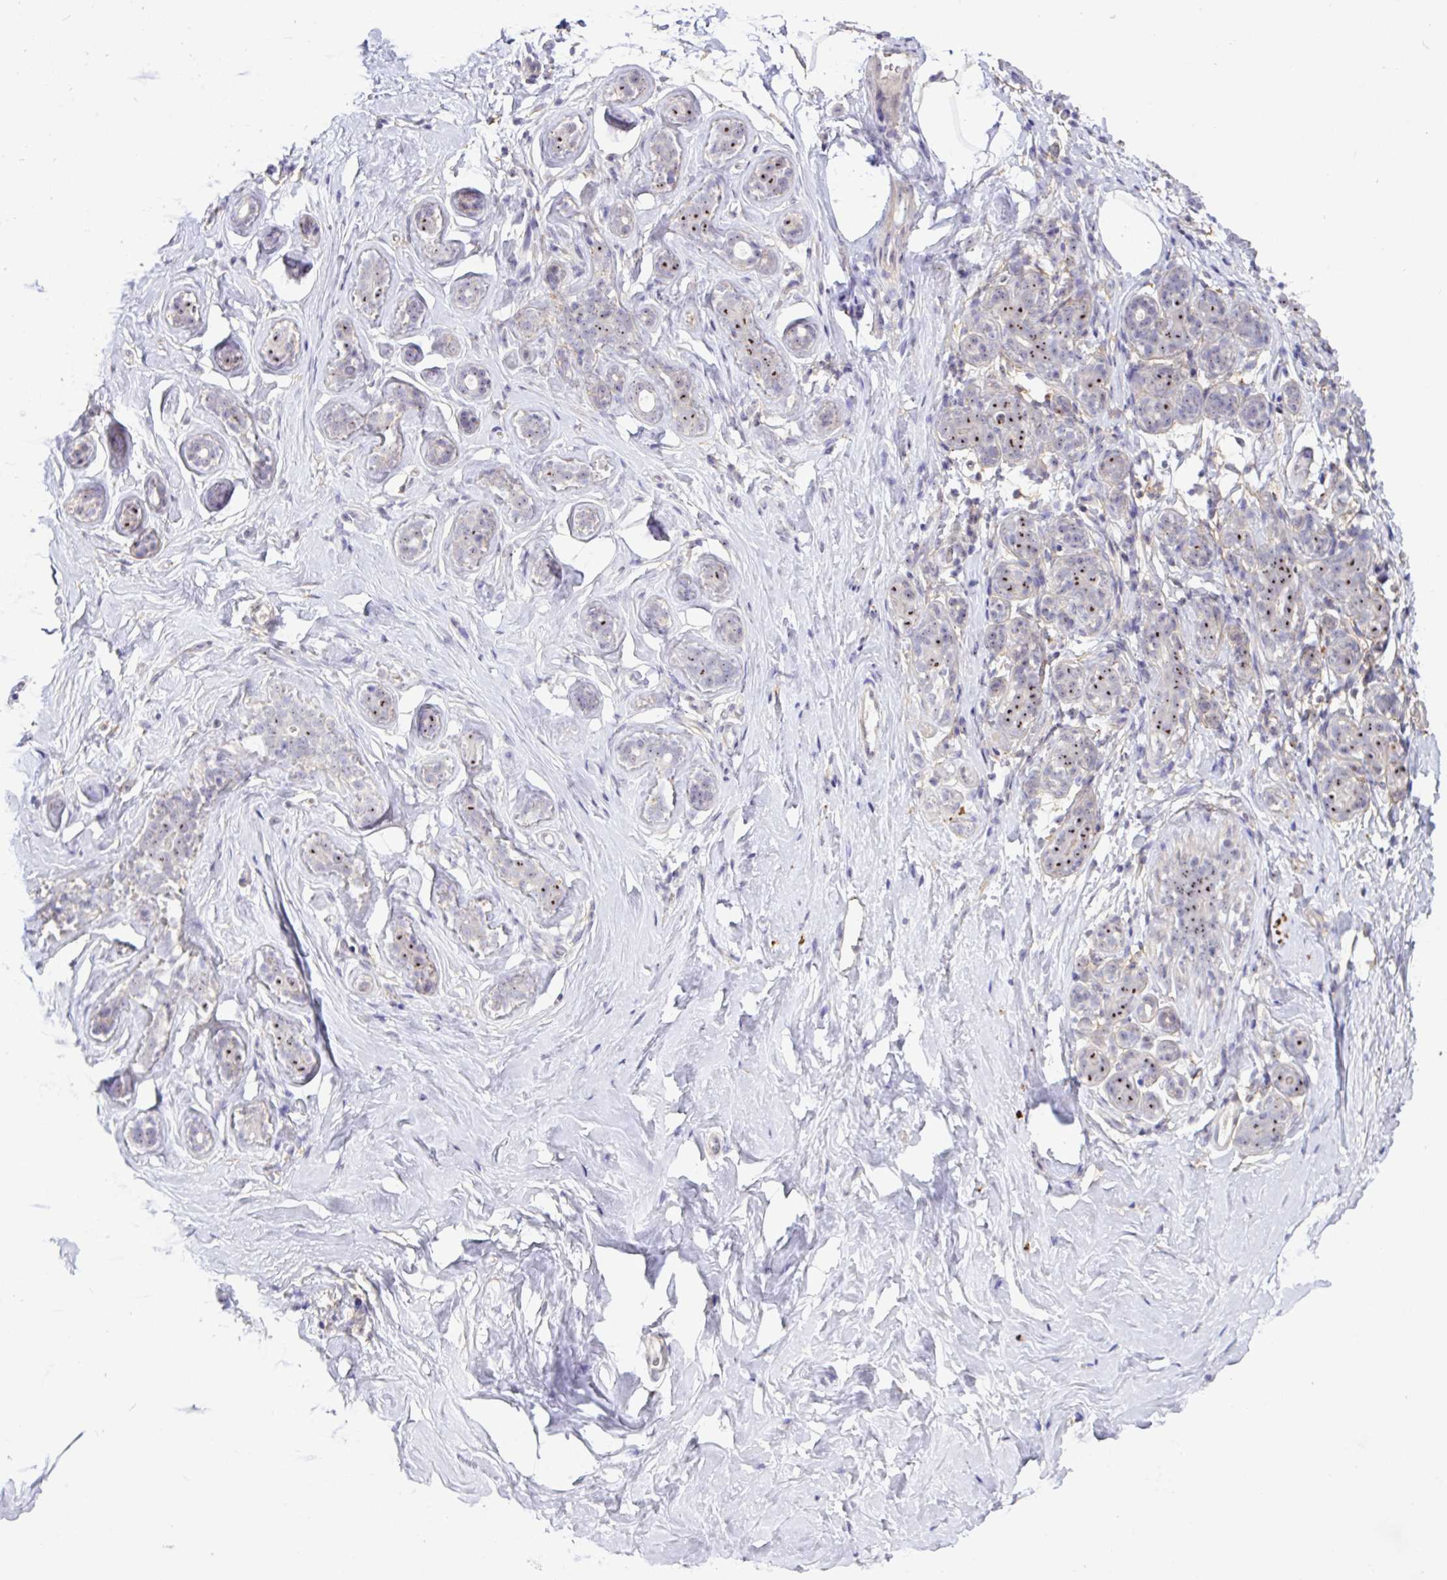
{"staining": {"intensity": "negative", "quantity": "none", "location": "none"}, "tissue": "breast", "cell_type": "Adipocytes", "image_type": "normal", "snomed": [{"axis": "morphology", "description": "Normal tissue, NOS"}, {"axis": "topography", "description": "Breast"}], "caption": "Immunohistochemistry (IHC) of benign breast reveals no staining in adipocytes.", "gene": "MXRA8", "patient": {"sex": "female", "age": 32}}